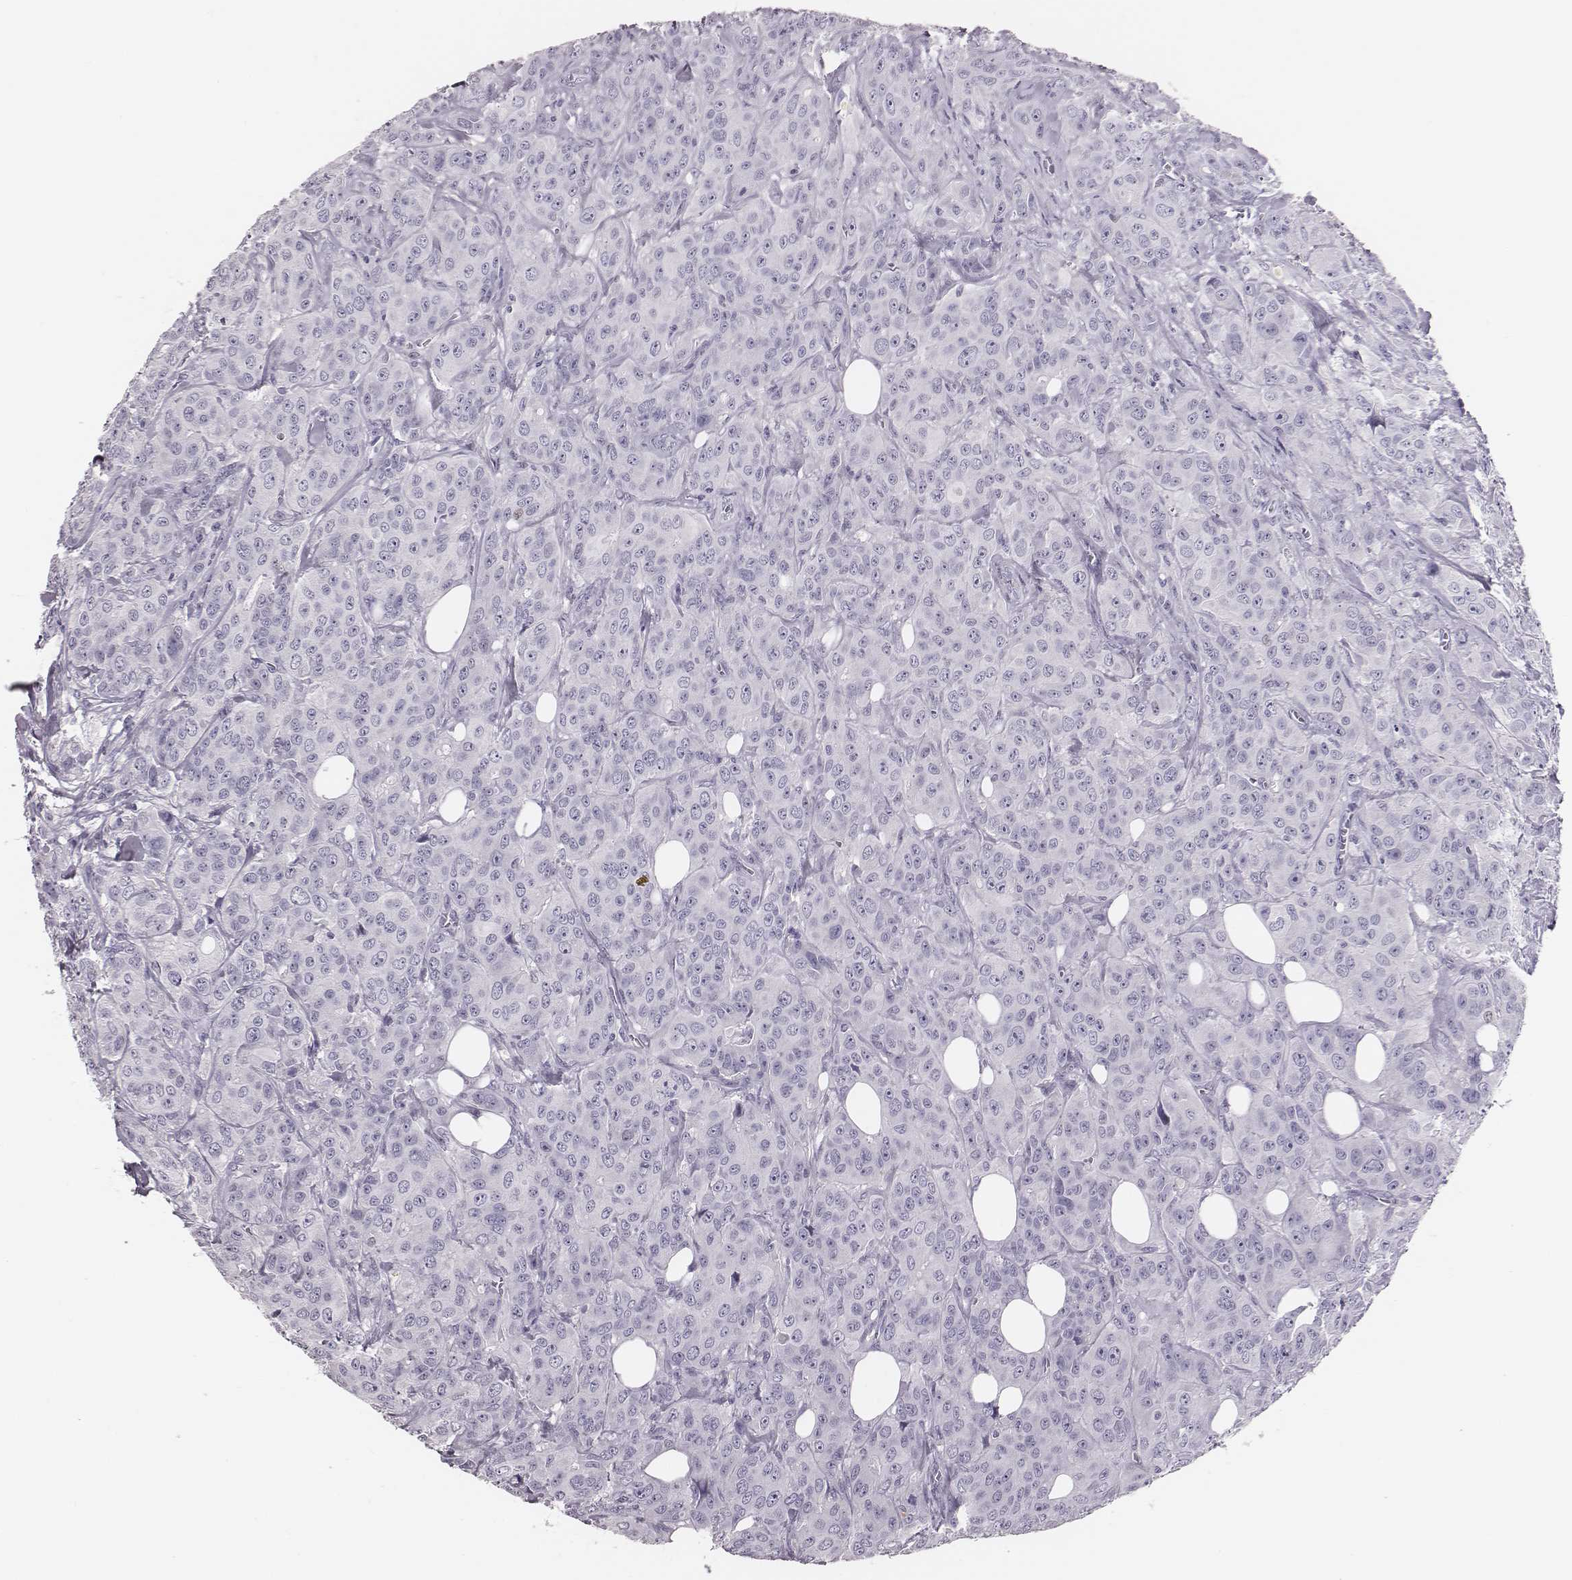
{"staining": {"intensity": "negative", "quantity": "none", "location": "none"}, "tissue": "breast cancer", "cell_type": "Tumor cells", "image_type": "cancer", "snomed": [{"axis": "morphology", "description": "Duct carcinoma"}, {"axis": "topography", "description": "Breast"}], "caption": "This photomicrograph is of invasive ductal carcinoma (breast) stained with immunohistochemistry to label a protein in brown with the nuclei are counter-stained blue. There is no expression in tumor cells. (DAB immunohistochemistry visualized using brightfield microscopy, high magnification).", "gene": "H1-6", "patient": {"sex": "female", "age": 43}}